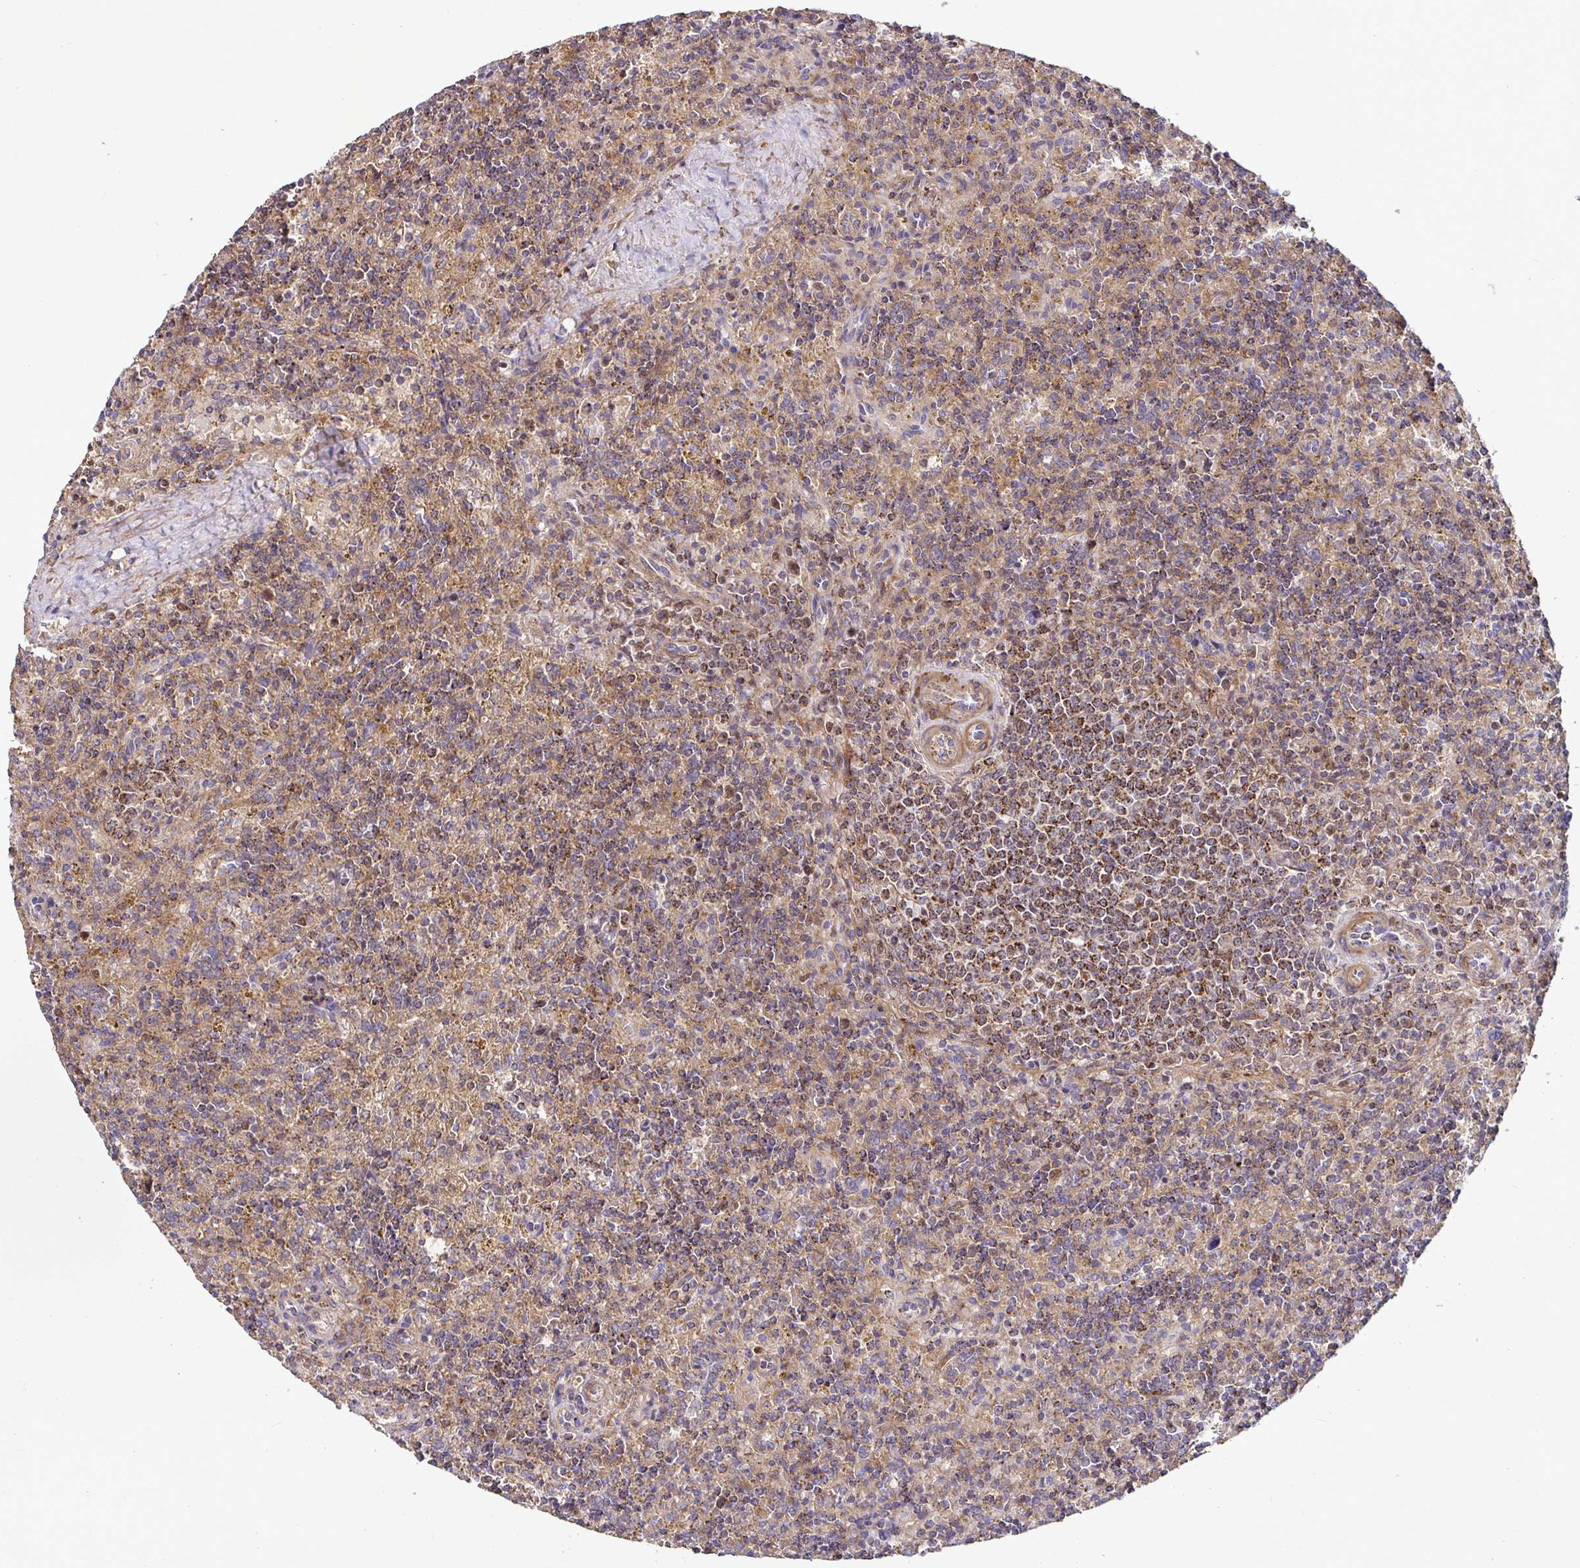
{"staining": {"intensity": "moderate", "quantity": ">75%", "location": "cytoplasmic/membranous"}, "tissue": "lymphoma", "cell_type": "Tumor cells", "image_type": "cancer", "snomed": [{"axis": "morphology", "description": "Malignant lymphoma, non-Hodgkin's type, Low grade"}, {"axis": "topography", "description": "Spleen"}], "caption": "Low-grade malignant lymphoma, non-Hodgkin's type stained with a brown dye exhibits moderate cytoplasmic/membranous positive staining in approximately >75% of tumor cells.", "gene": "SPRY1", "patient": {"sex": "male", "age": 67}}